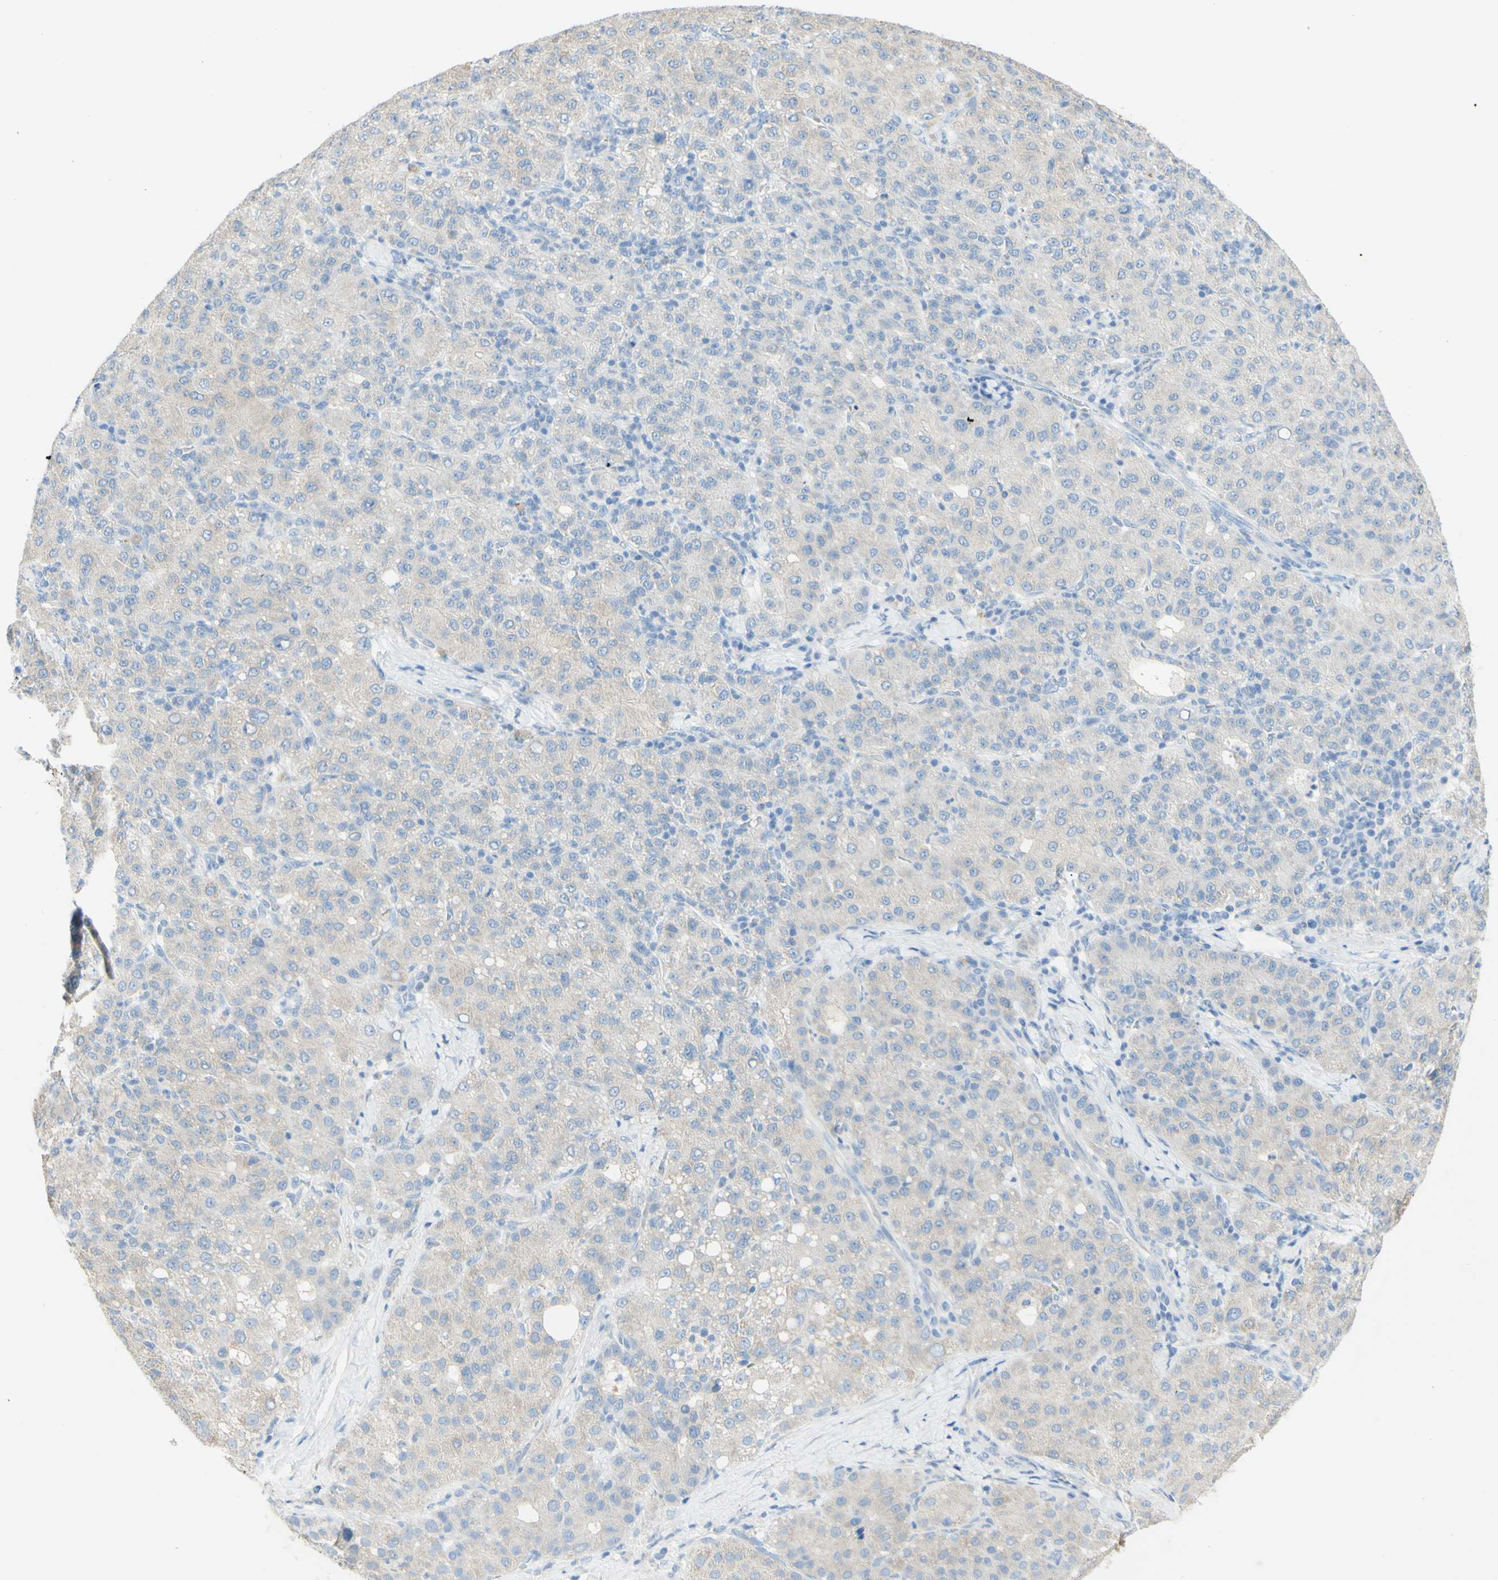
{"staining": {"intensity": "weak", "quantity": "<25%", "location": "cytoplasmic/membranous"}, "tissue": "liver cancer", "cell_type": "Tumor cells", "image_type": "cancer", "snomed": [{"axis": "morphology", "description": "Carcinoma, Hepatocellular, NOS"}, {"axis": "topography", "description": "Liver"}], "caption": "Immunohistochemistry image of neoplastic tissue: liver cancer stained with DAB exhibits no significant protein positivity in tumor cells.", "gene": "TSPAN1", "patient": {"sex": "male", "age": 65}}